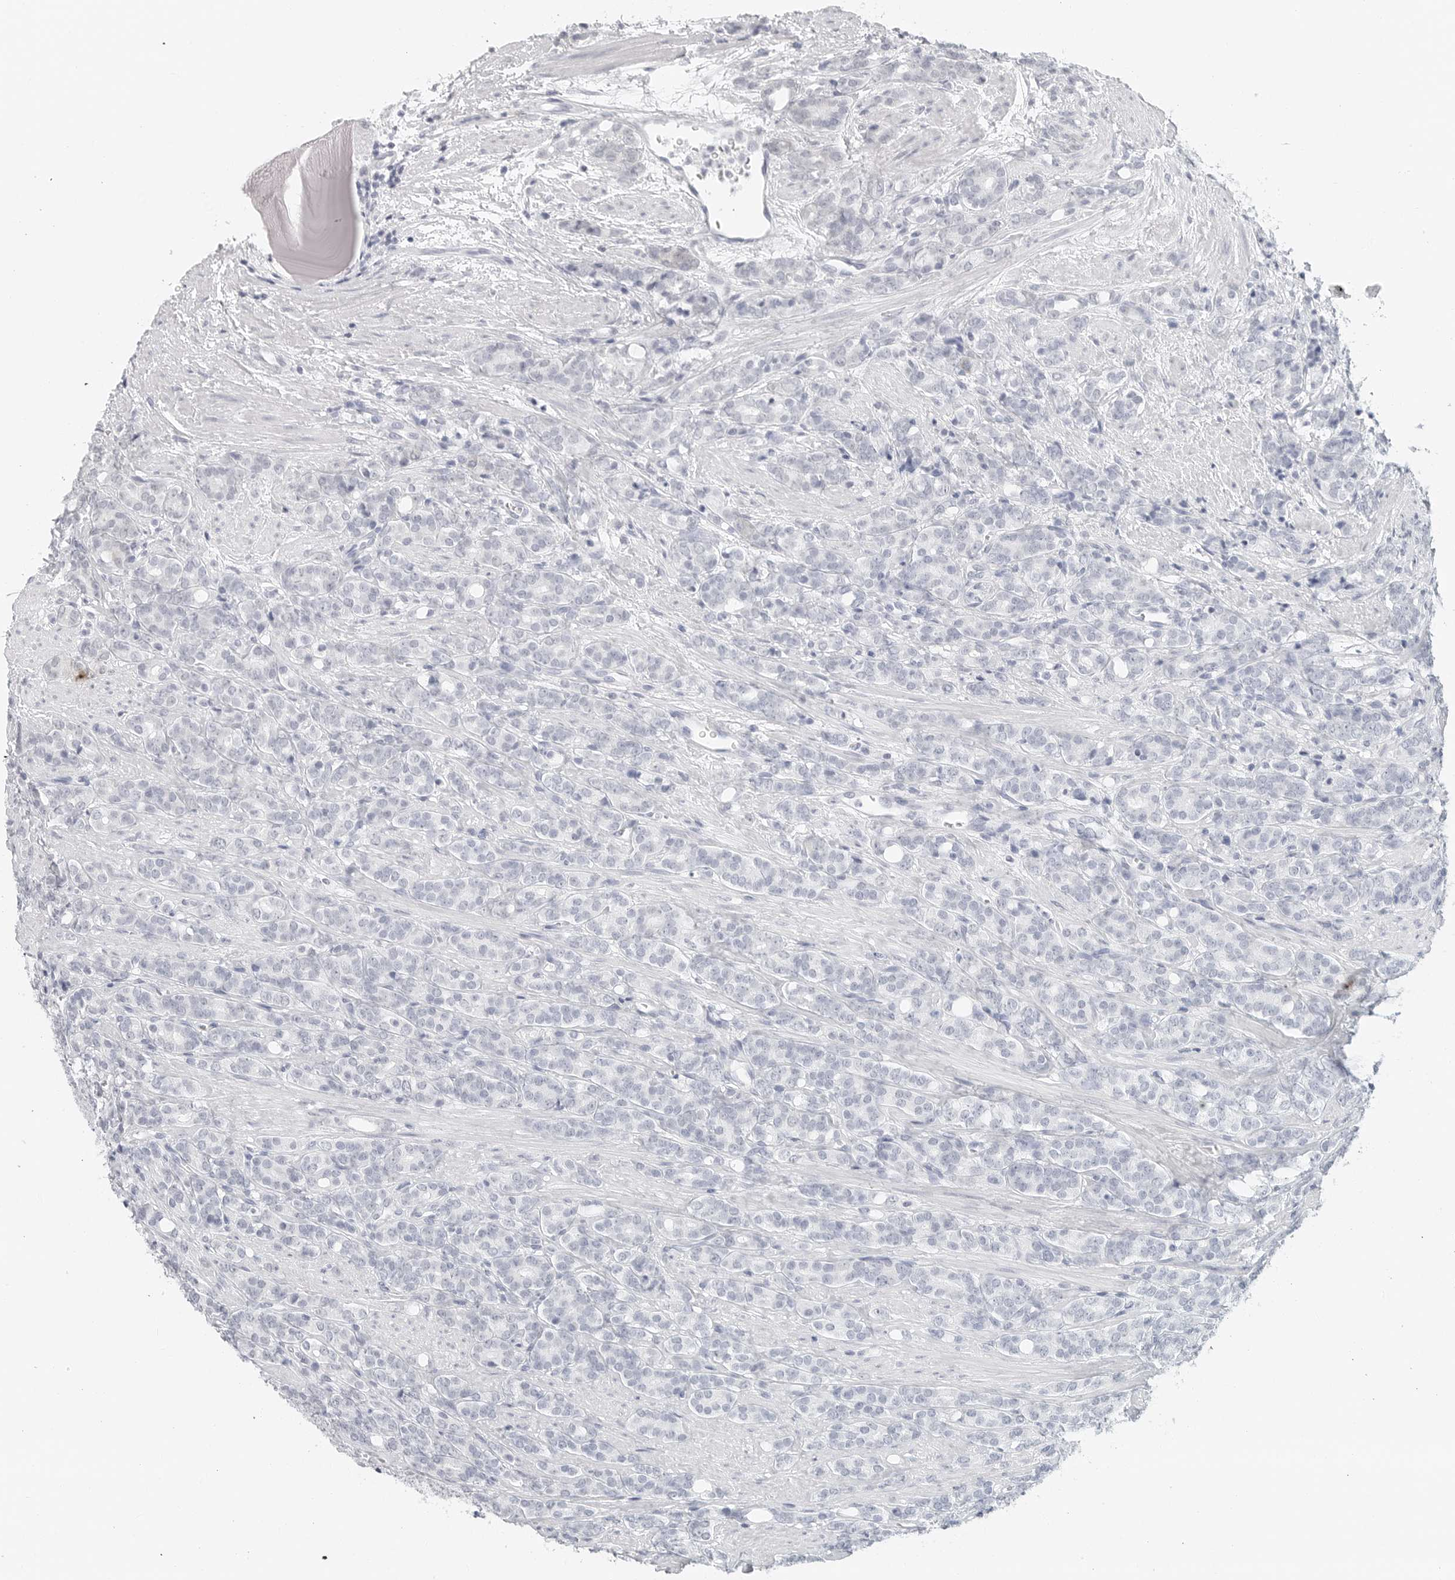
{"staining": {"intensity": "weak", "quantity": "<25%", "location": "cytoplasmic/membranous"}, "tissue": "prostate cancer", "cell_type": "Tumor cells", "image_type": "cancer", "snomed": [{"axis": "morphology", "description": "Adenocarcinoma, High grade"}, {"axis": "topography", "description": "Prostate"}], "caption": "DAB immunohistochemical staining of prostate cancer shows no significant staining in tumor cells.", "gene": "METAP1", "patient": {"sex": "male", "age": 62}}